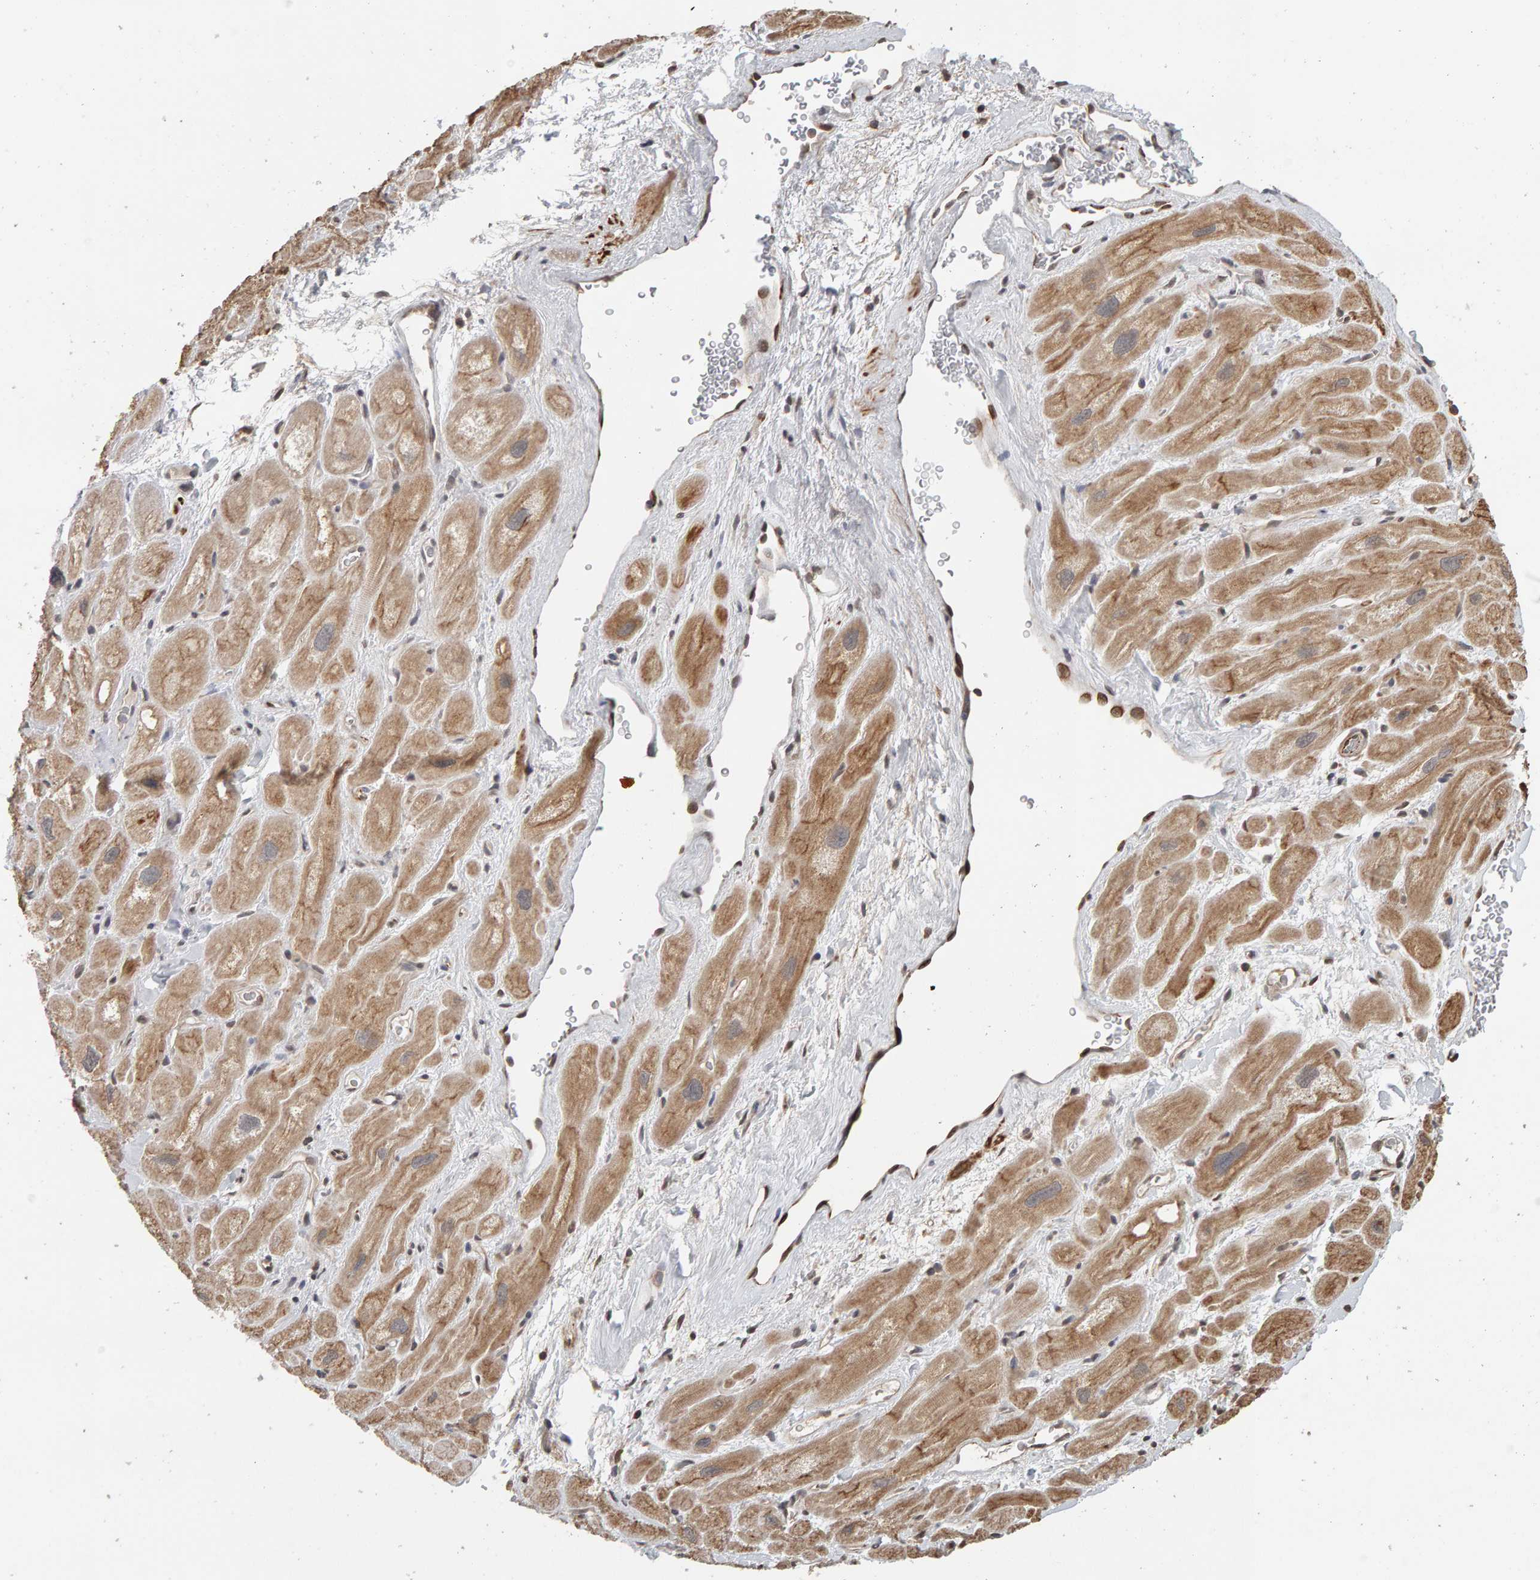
{"staining": {"intensity": "moderate", "quantity": "25%-75%", "location": "cytoplasmic/membranous"}, "tissue": "heart muscle", "cell_type": "Cardiomyocytes", "image_type": "normal", "snomed": [{"axis": "morphology", "description": "Normal tissue, NOS"}, {"axis": "topography", "description": "Heart"}], "caption": "Protein staining reveals moderate cytoplasmic/membranous staining in approximately 25%-75% of cardiomyocytes in benign heart muscle. (IHC, brightfield microscopy, high magnification).", "gene": "TEFM", "patient": {"sex": "male", "age": 49}}